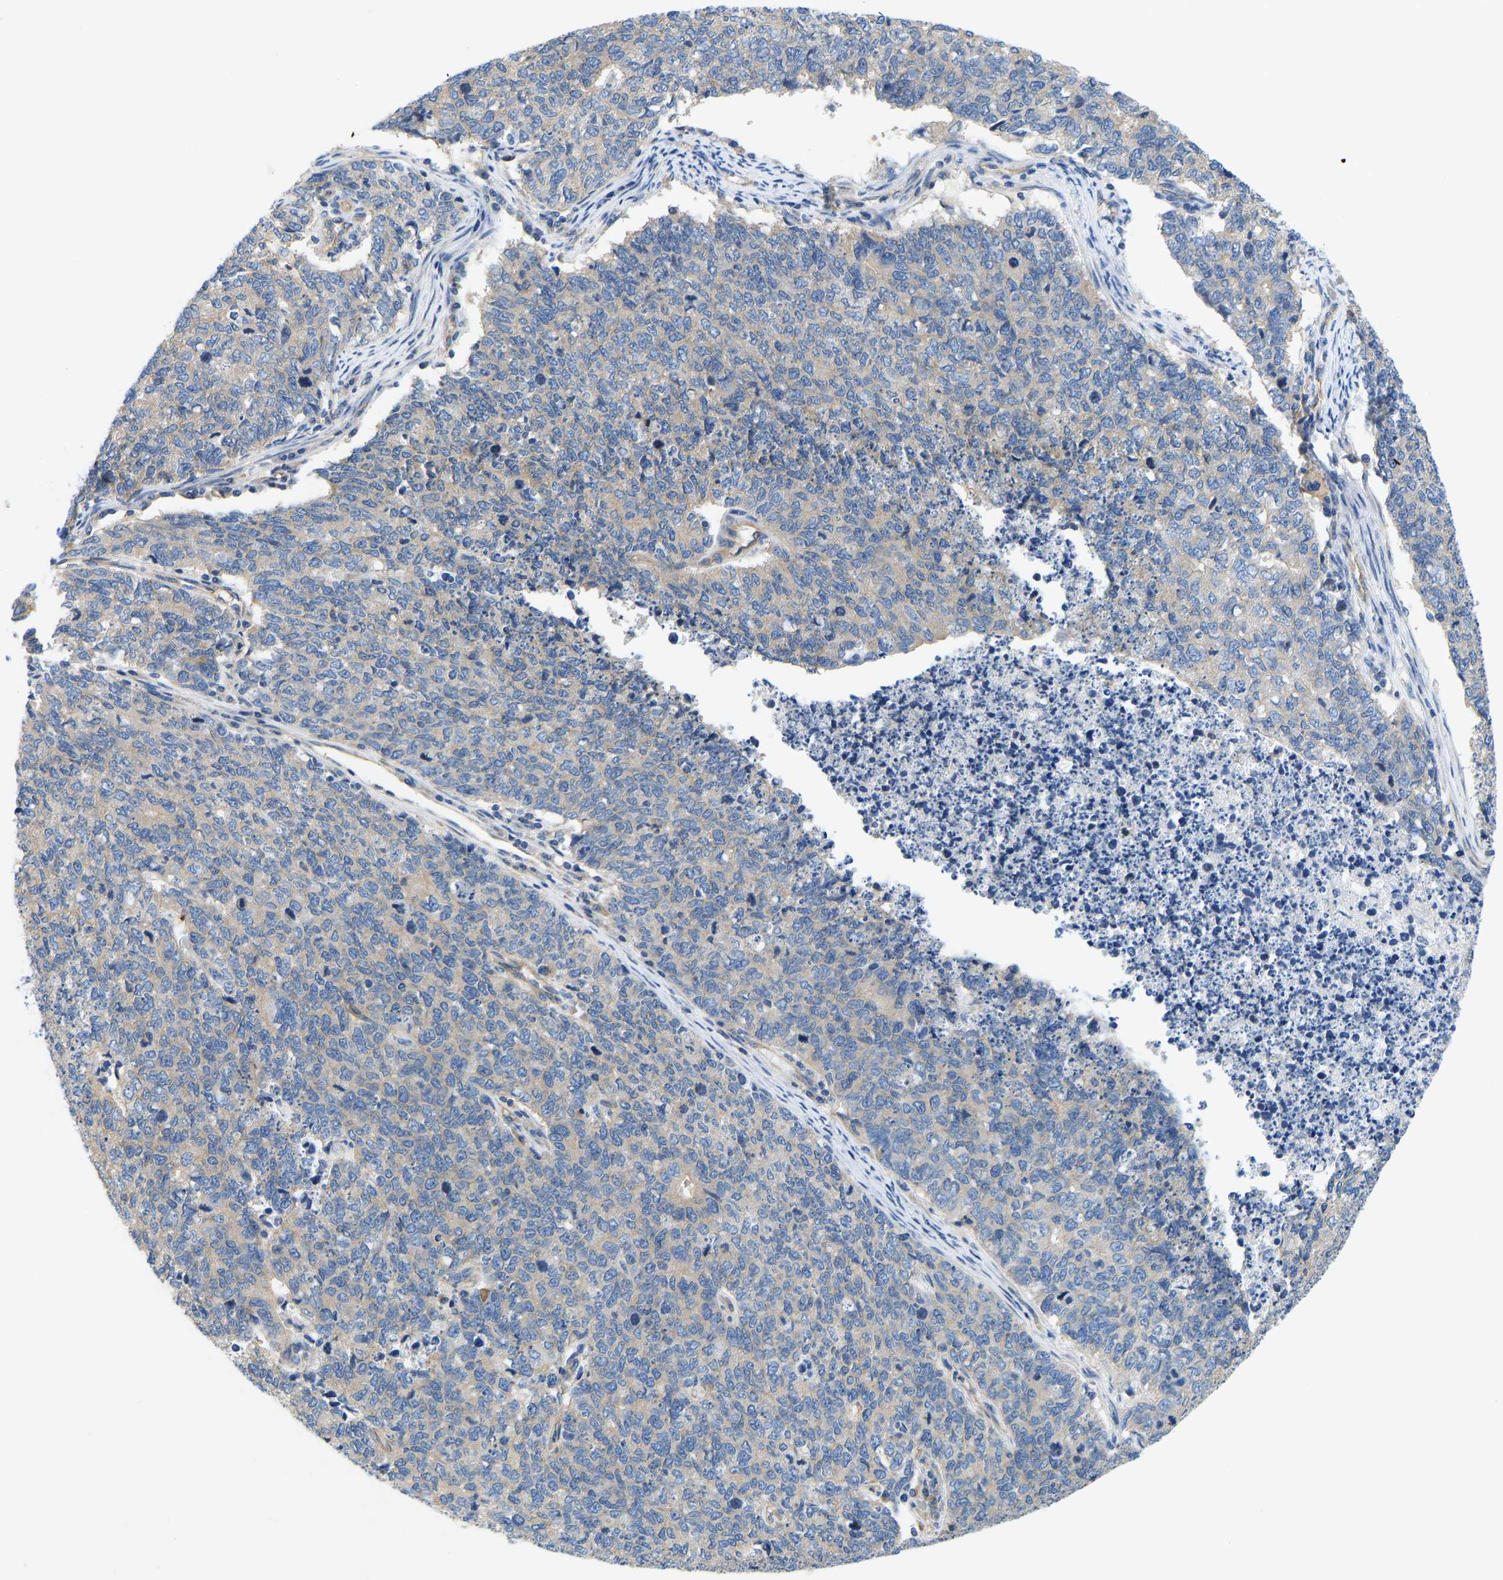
{"staining": {"intensity": "negative", "quantity": "none", "location": "none"}, "tissue": "cervical cancer", "cell_type": "Tumor cells", "image_type": "cancer", "snomed": [{"axis": "morphology", "description": "Squamous cell carcinoma, NOS"}, {"axis": "topography", "description": "Cervix"}], "caption": "Immunohistochemical staining of human cervical cancer (squamous cell carcinoma) reveals no significant positivity in tumor cells. (DAB immunohistochemistry visualized using brightfield microscopy, high magnification).", "gene": "CHAD", "patient": {"sex": "female", "age": 63}}